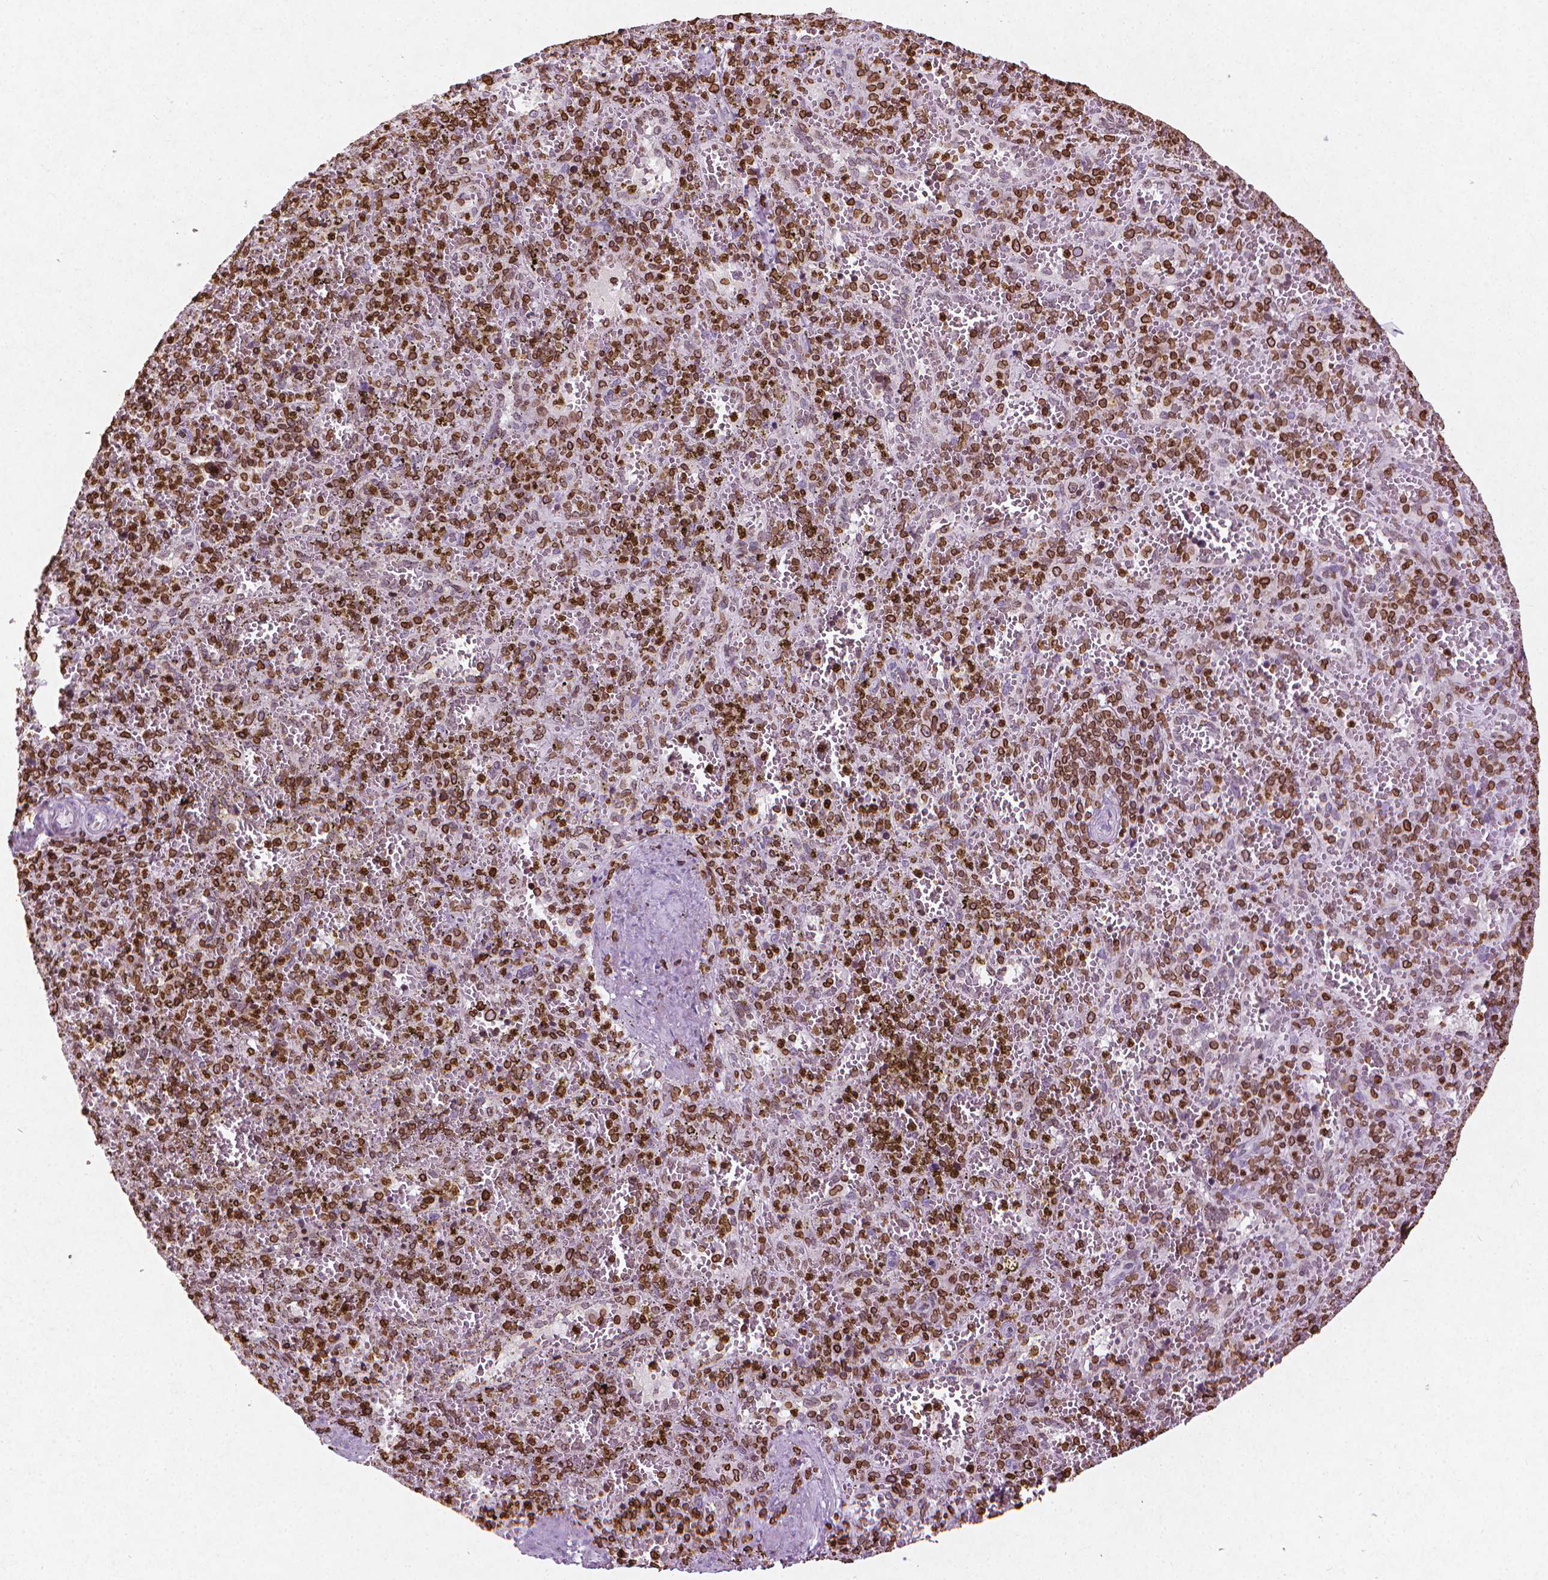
{"staining": {"intensity": "strong", "quantity": "25%-75%", "location": "cytoplasmic/membranous,nuclear"}, "tissue": "spleen", "cell_type": "Cells in red pulp", "image_type": "normal", "snomed": [{"axis": "morphology", "description": "Normal tissue, NOS"}, {"axis": "topography", "description": "Spleen"}], "caption": "Strong cytoplasmic/membranous,nuclear expression is appreciated in approximately 25%-75% of cells in red pulp in benign spleen. (IHC, brightfield microscopy, high magnification).", "gene": "LMNB1", "patient": {"sex": "female", "age": 50}}